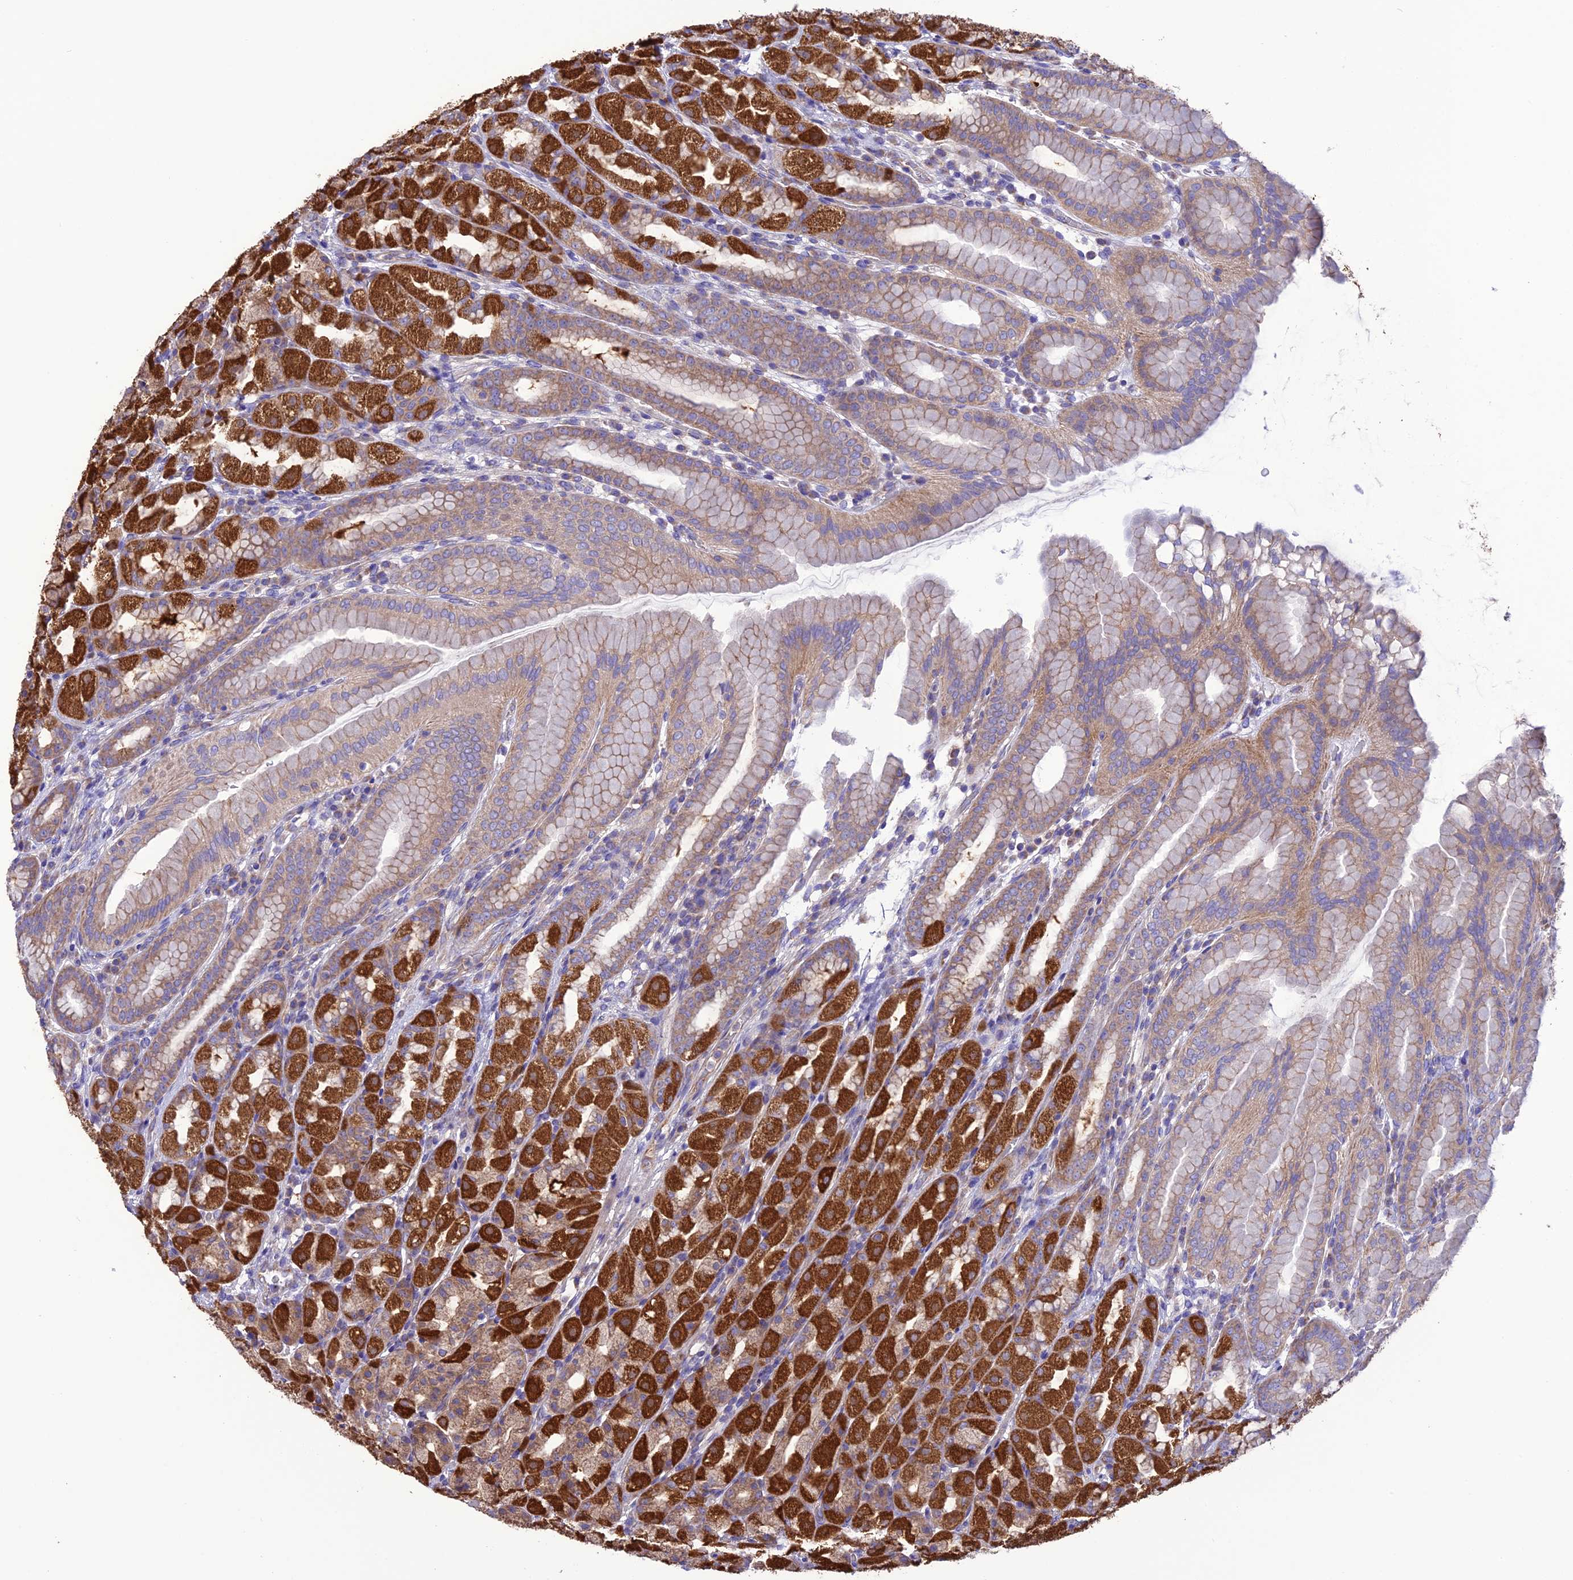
{"staining": {"intensity": "strong", "quantity": "25%-75%", "location": "cytoplasmic/membranous"}, "tissue": "stomach", "cell_type": "Glandular cells", "image_type": "normal", "snomed": [{"axis": "morphology", "description": "Normal tissue, NOS"}, {"axis": "topography", "description": "Stomach, upper"}], "caption": "High-power microscopy captured an IHC histopathology image of normal stomach, revealing strong cytoplasmic/membranous positivity in approximately 25%-75% of glandular cells.", "gene": "MAP3K12", "patient": {"sex": "male", "age": 68}}